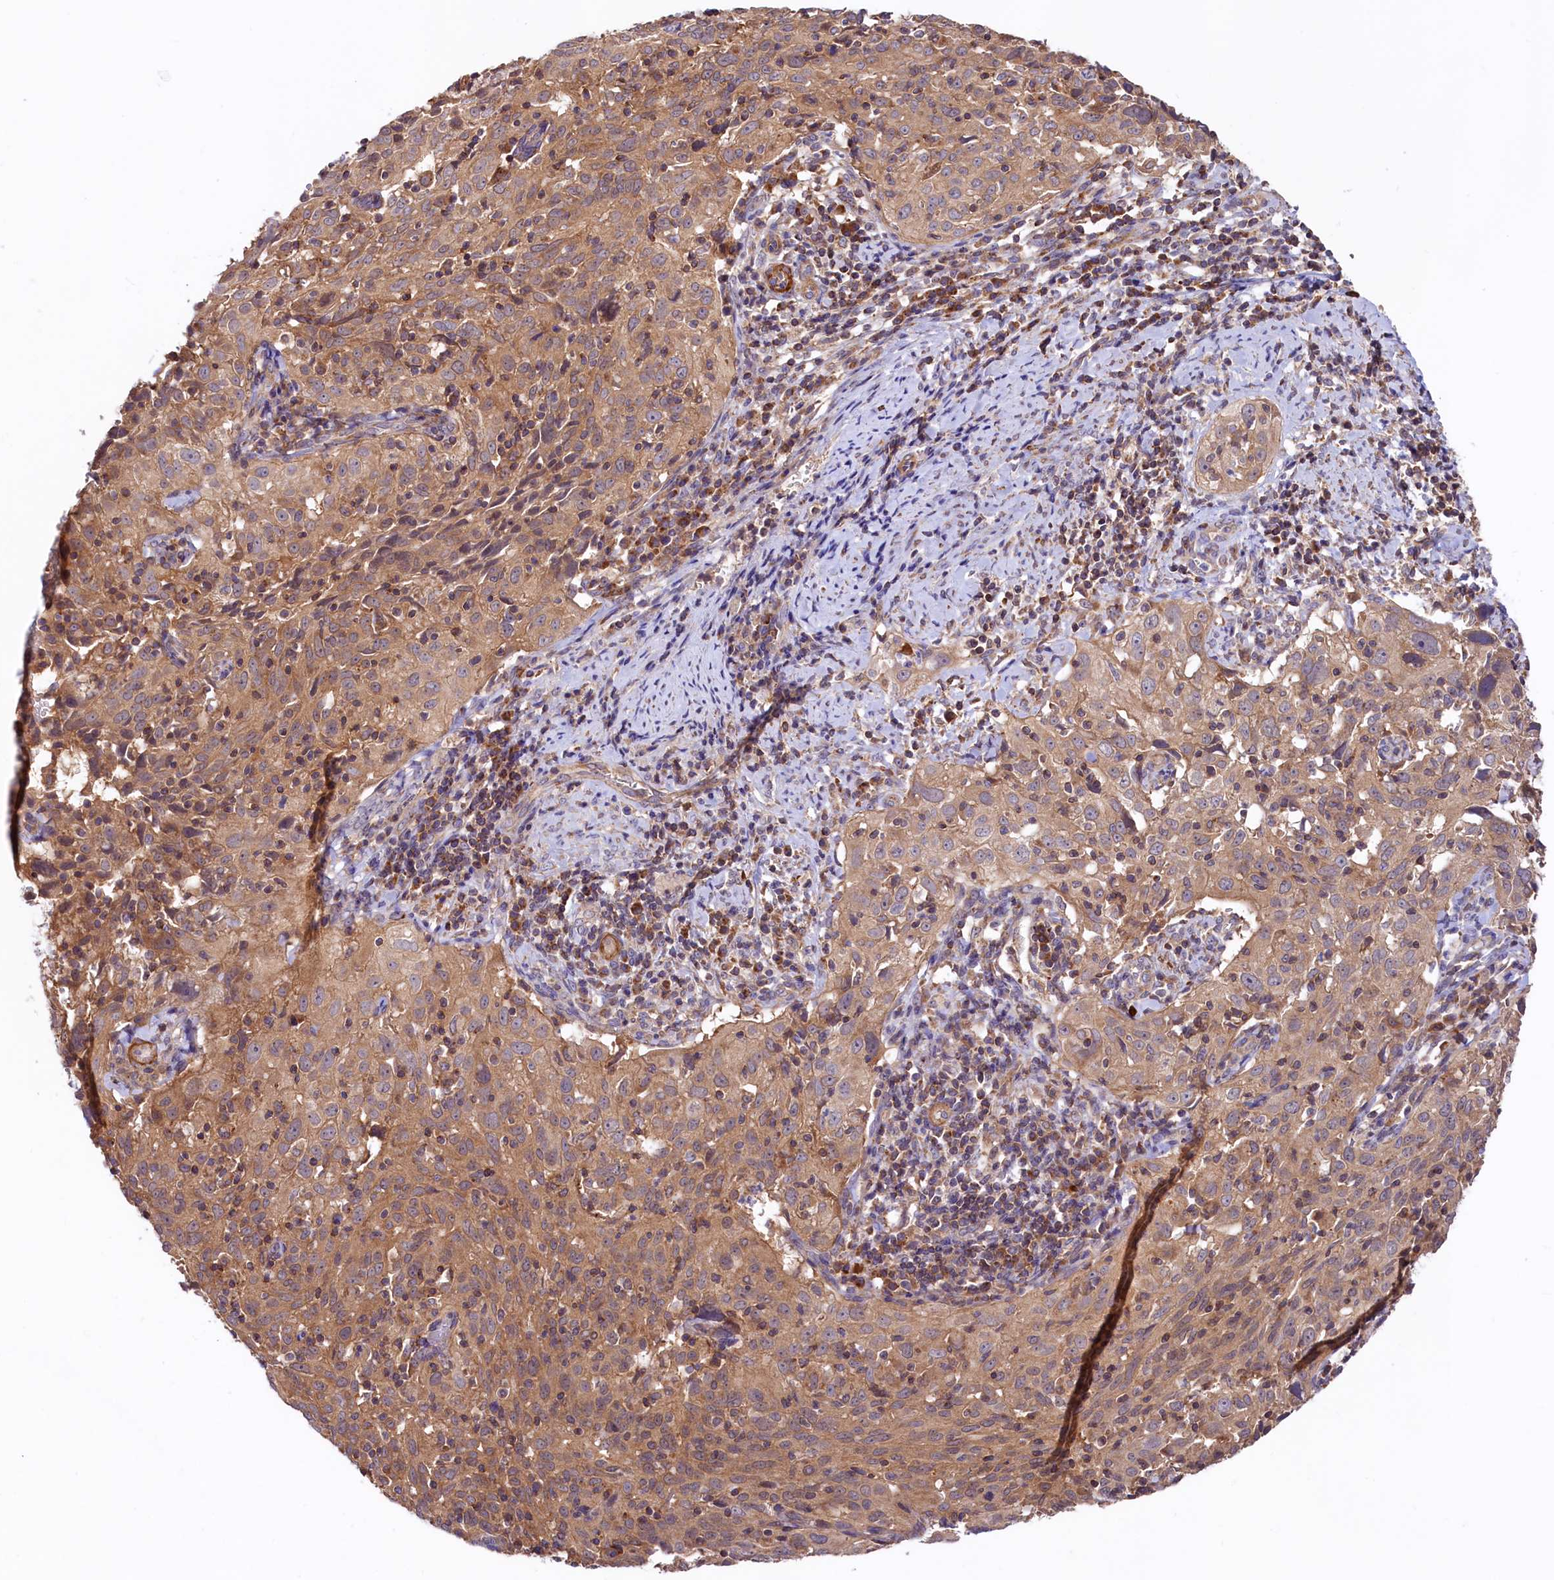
{"staining": {"intensity": "moderate", "quantity": ">75%", "location": "cytoplasmic/membranous"}, "tissue": "cervical cancer", "cell_type": "Tumor cells", "image_type": "cancer", "snomed": [{"axis": "morphology", "description": "Squamous cell carcinoma, NOS"}, {"axis": "topography", "description": "Cervix"}], "caption": "Protein analysis of cervical cancer (squamous cell carcinoma) tissue demonstrates moderate cytoplasmic/membranous positivity in about >75% of tumor cells.", "gene": "CIAO3", "patient": {"sex": "female", "age": 31}}